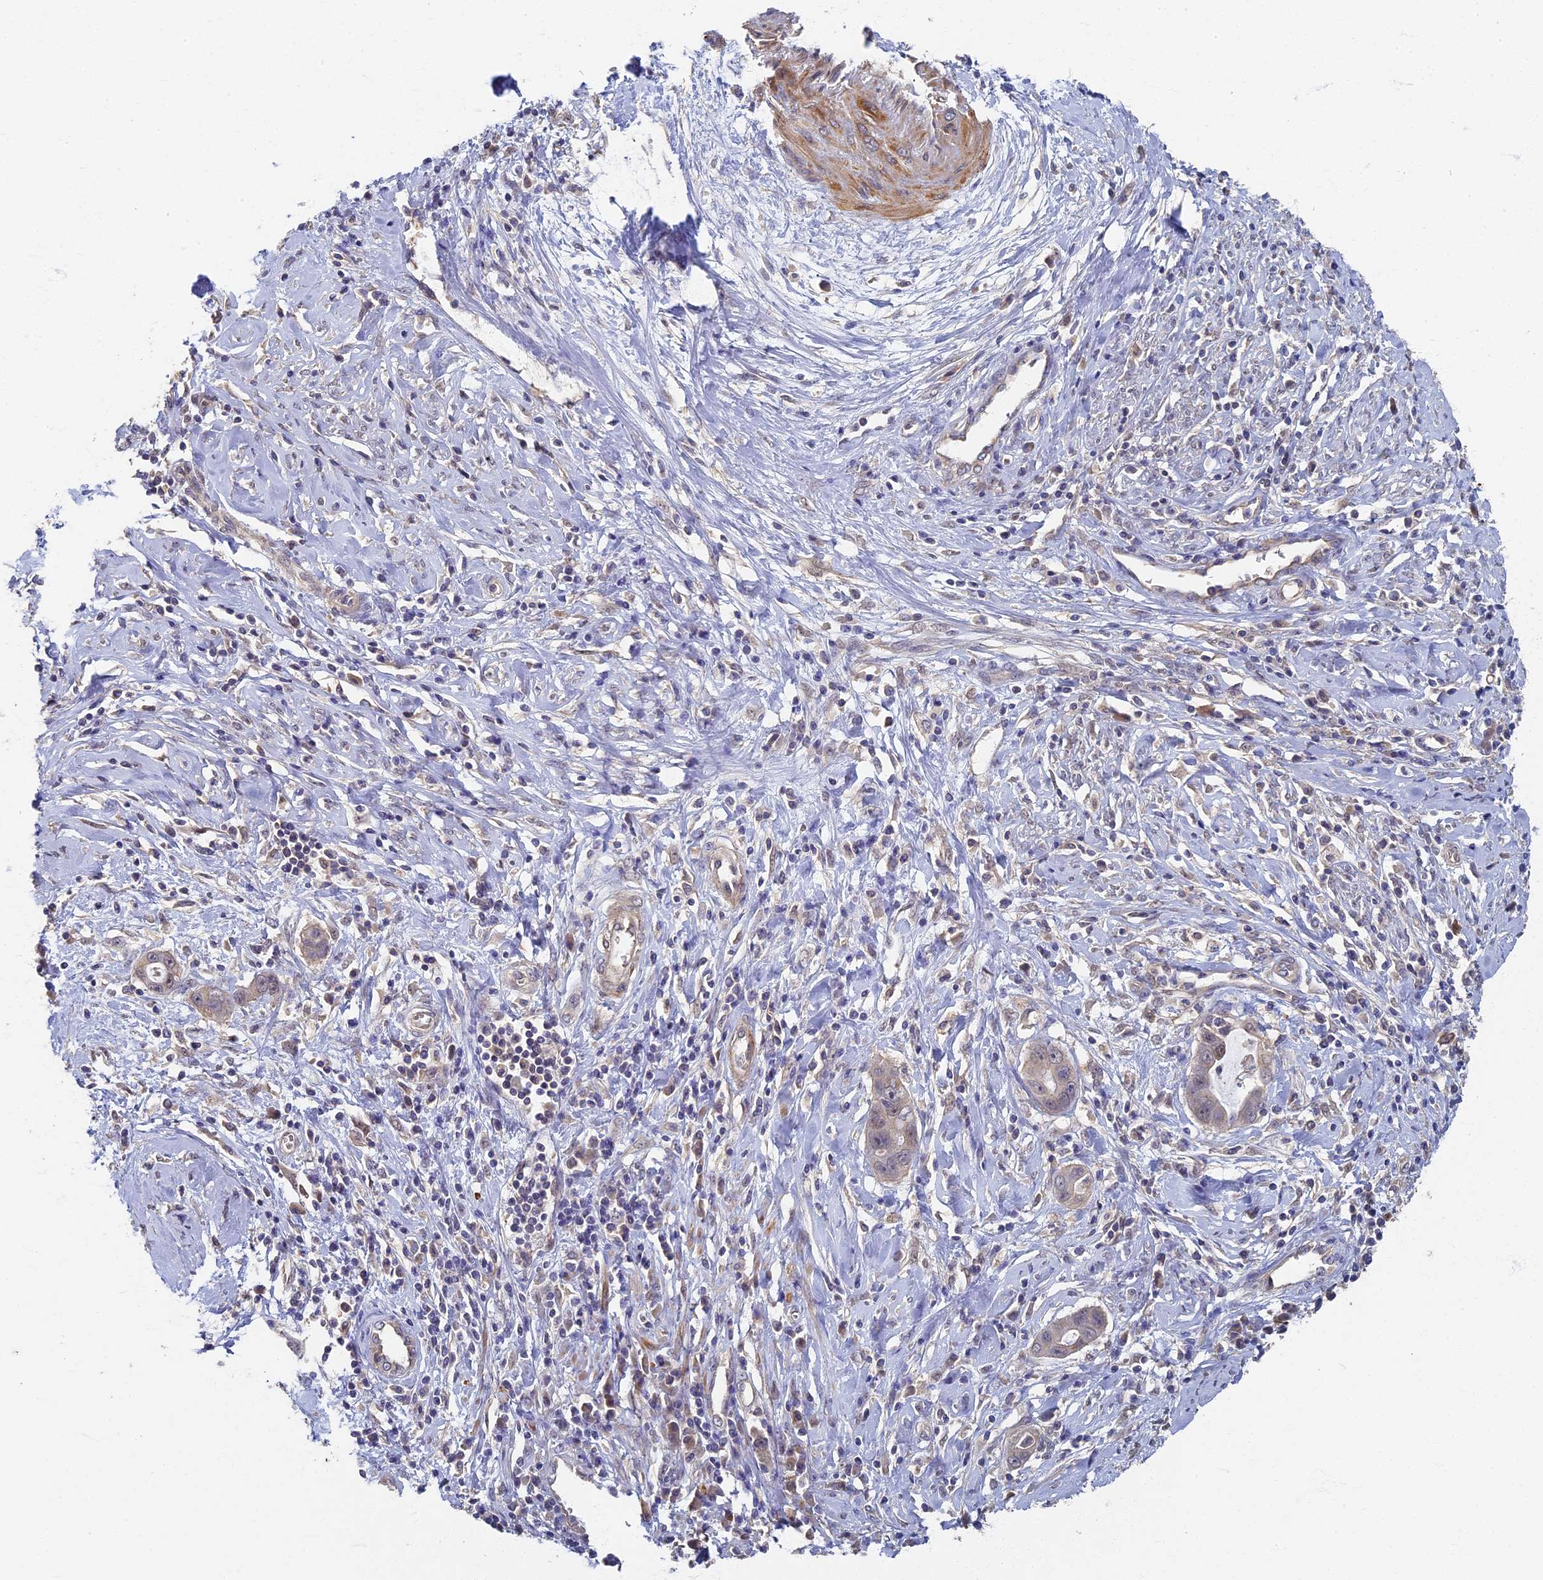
{"staining": {"intensity": "weak", "quantity": "25%-75%", "location": "cytoplasmic/membranous"}, "tissue": "cervical cancer", "cell_type": "Tumor cells", "image_type": "cancer", "snomed": [{"axis": "morphology", "description": "Adenocarcinoma, NOS"}, {"axis": "topography", "description": "Cervix"}], "caption": "IHC of human cervical adenocarcinoma reveals low levels of weak cytoplasmic/membranous staining in about 25%-75% of tumor cells.", "gene": "RSPH3", "patient": {"sex": "female", "age": 44}}